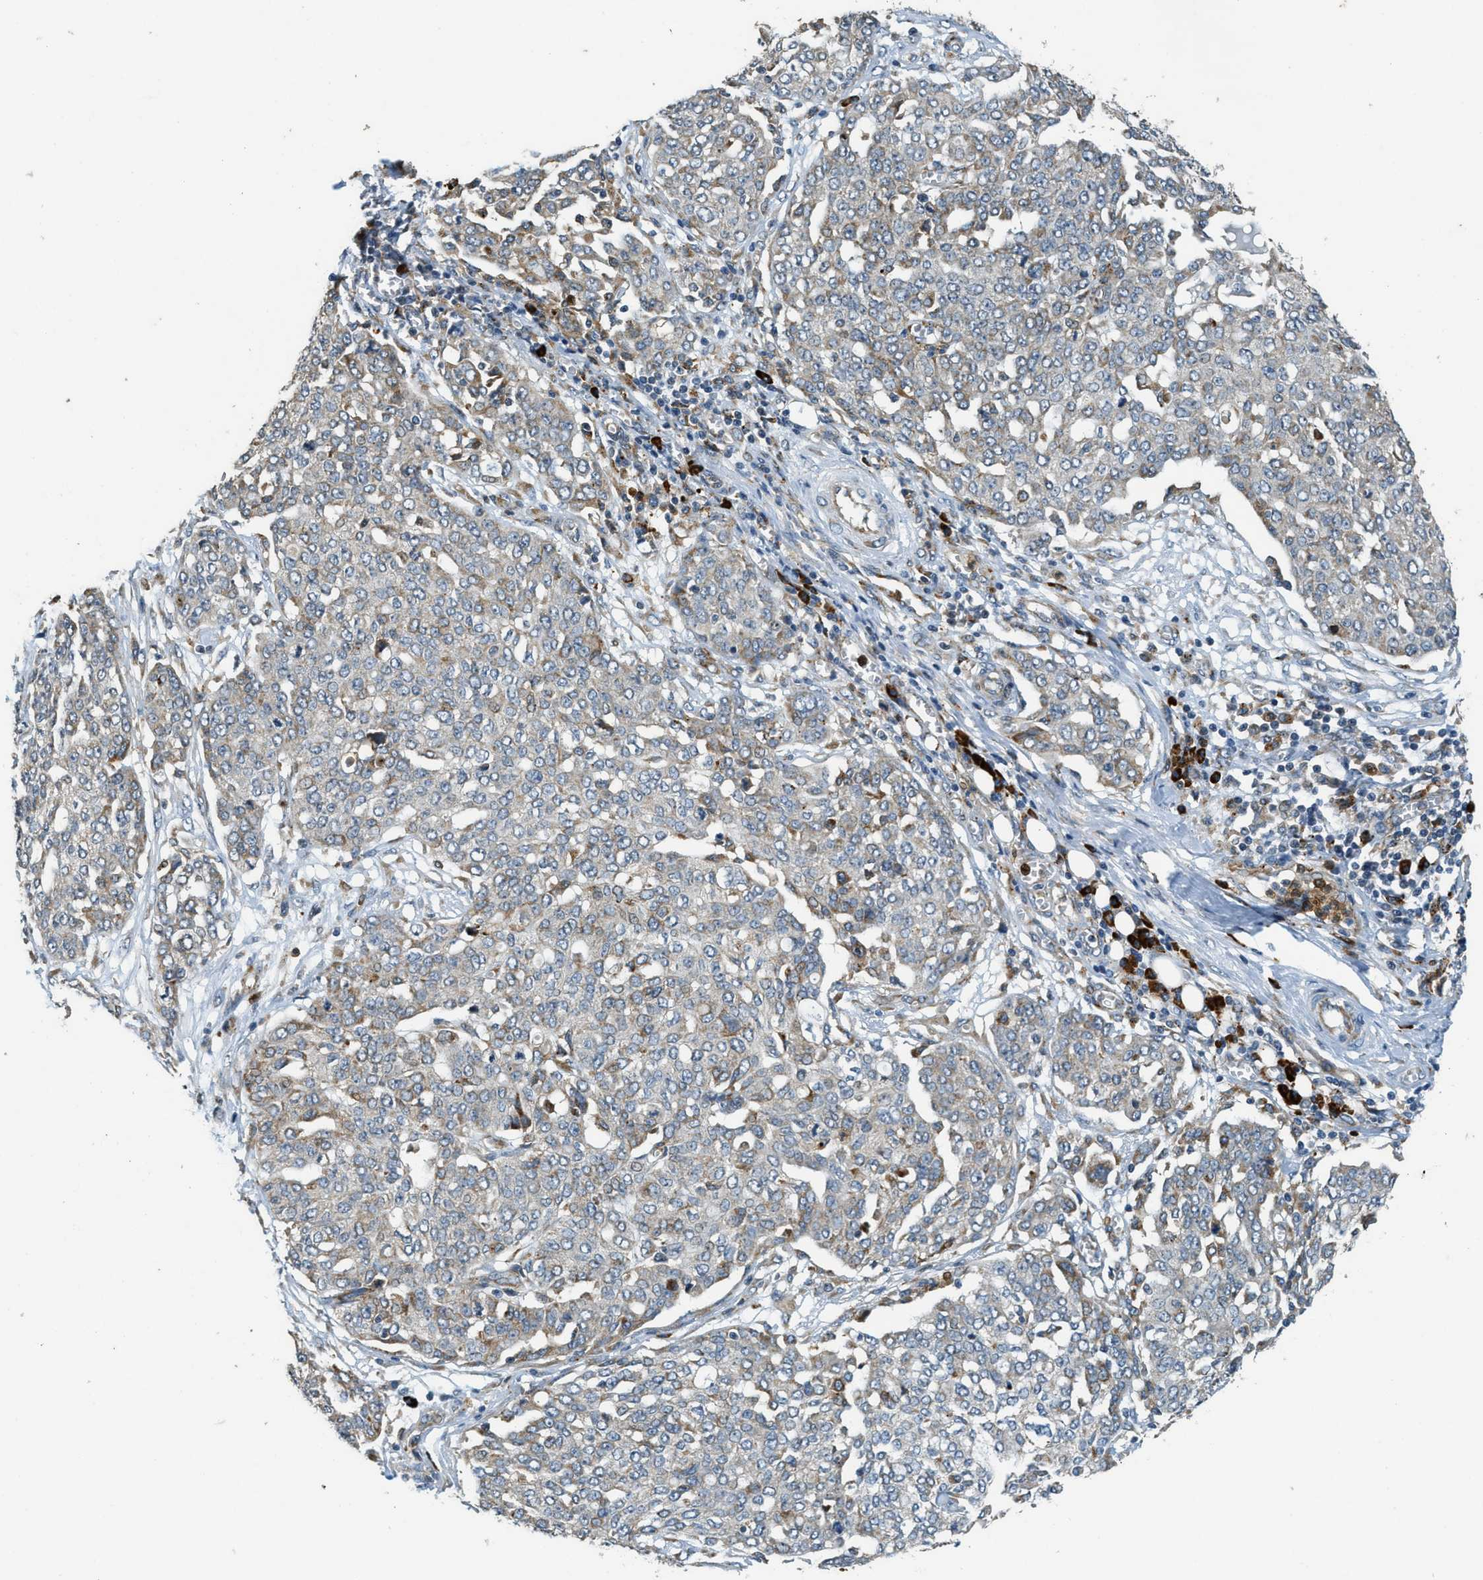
{"staining": {"intensity": "moderate", "quantity": "<25%", "location": "cytoplasmic/membranous"}, "tissue": "ovarian cancer", "cell_type": "Tumor cells", "image_type": "cancer", "snomed": [{"axis": "morphology", "description": "Cystadenocarcinoma, serous, NOS"}, {"axis": "topography", "description": "Soft tissue"}, {"axis": "topography", "description": "Ovary"}], "caption": "Tumor cells reveal low levels of moderate cytoplasmic/membranous positivity in approximately <25% of cells in ovarian cancer (serous cystadenocarcinoma). (DAB (3,3'-diaminobenzidine) = brown stain, brightfield microscopy at high magnification).", "gene": "HERC2", "patient": {"sex": "female", "age": 57}}